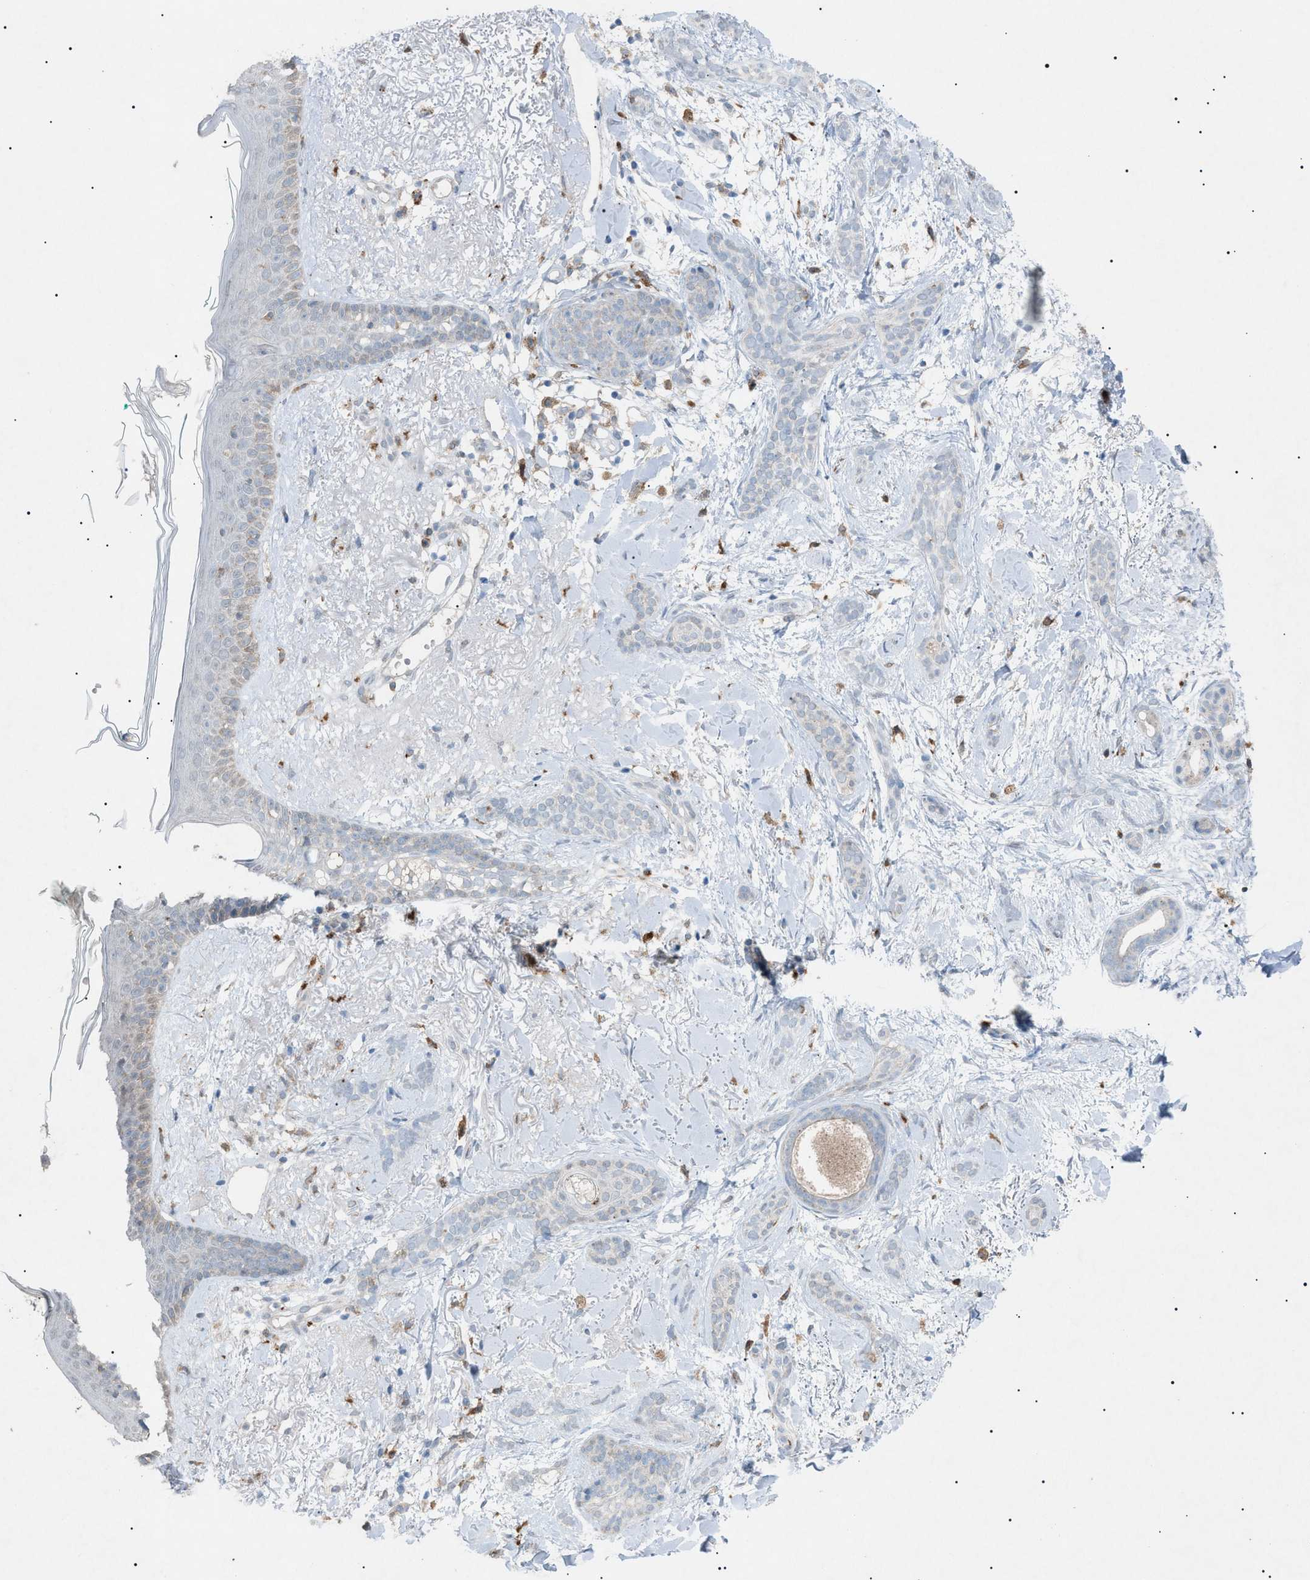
{"staining": {"intensity": "negative", "quantity": "none", "location": "none"}, "tissue": "skin cancer", "cell_type": "Tumor cells", "image_type": "cancer", "snomed": [{"axis": "morphology", "description": "Basal cell carcinoma"}, {"axis": "morphology", "description": "Adnexal tumor, benign"}, {"axis": "topography", "description": "Skin"}], "caption": "Tumor cells are negative for brown protein staining in skin cancer (basal cell carcinoma).", "gene": "BTK", "patient": {"sex": "female", "age": 42}}